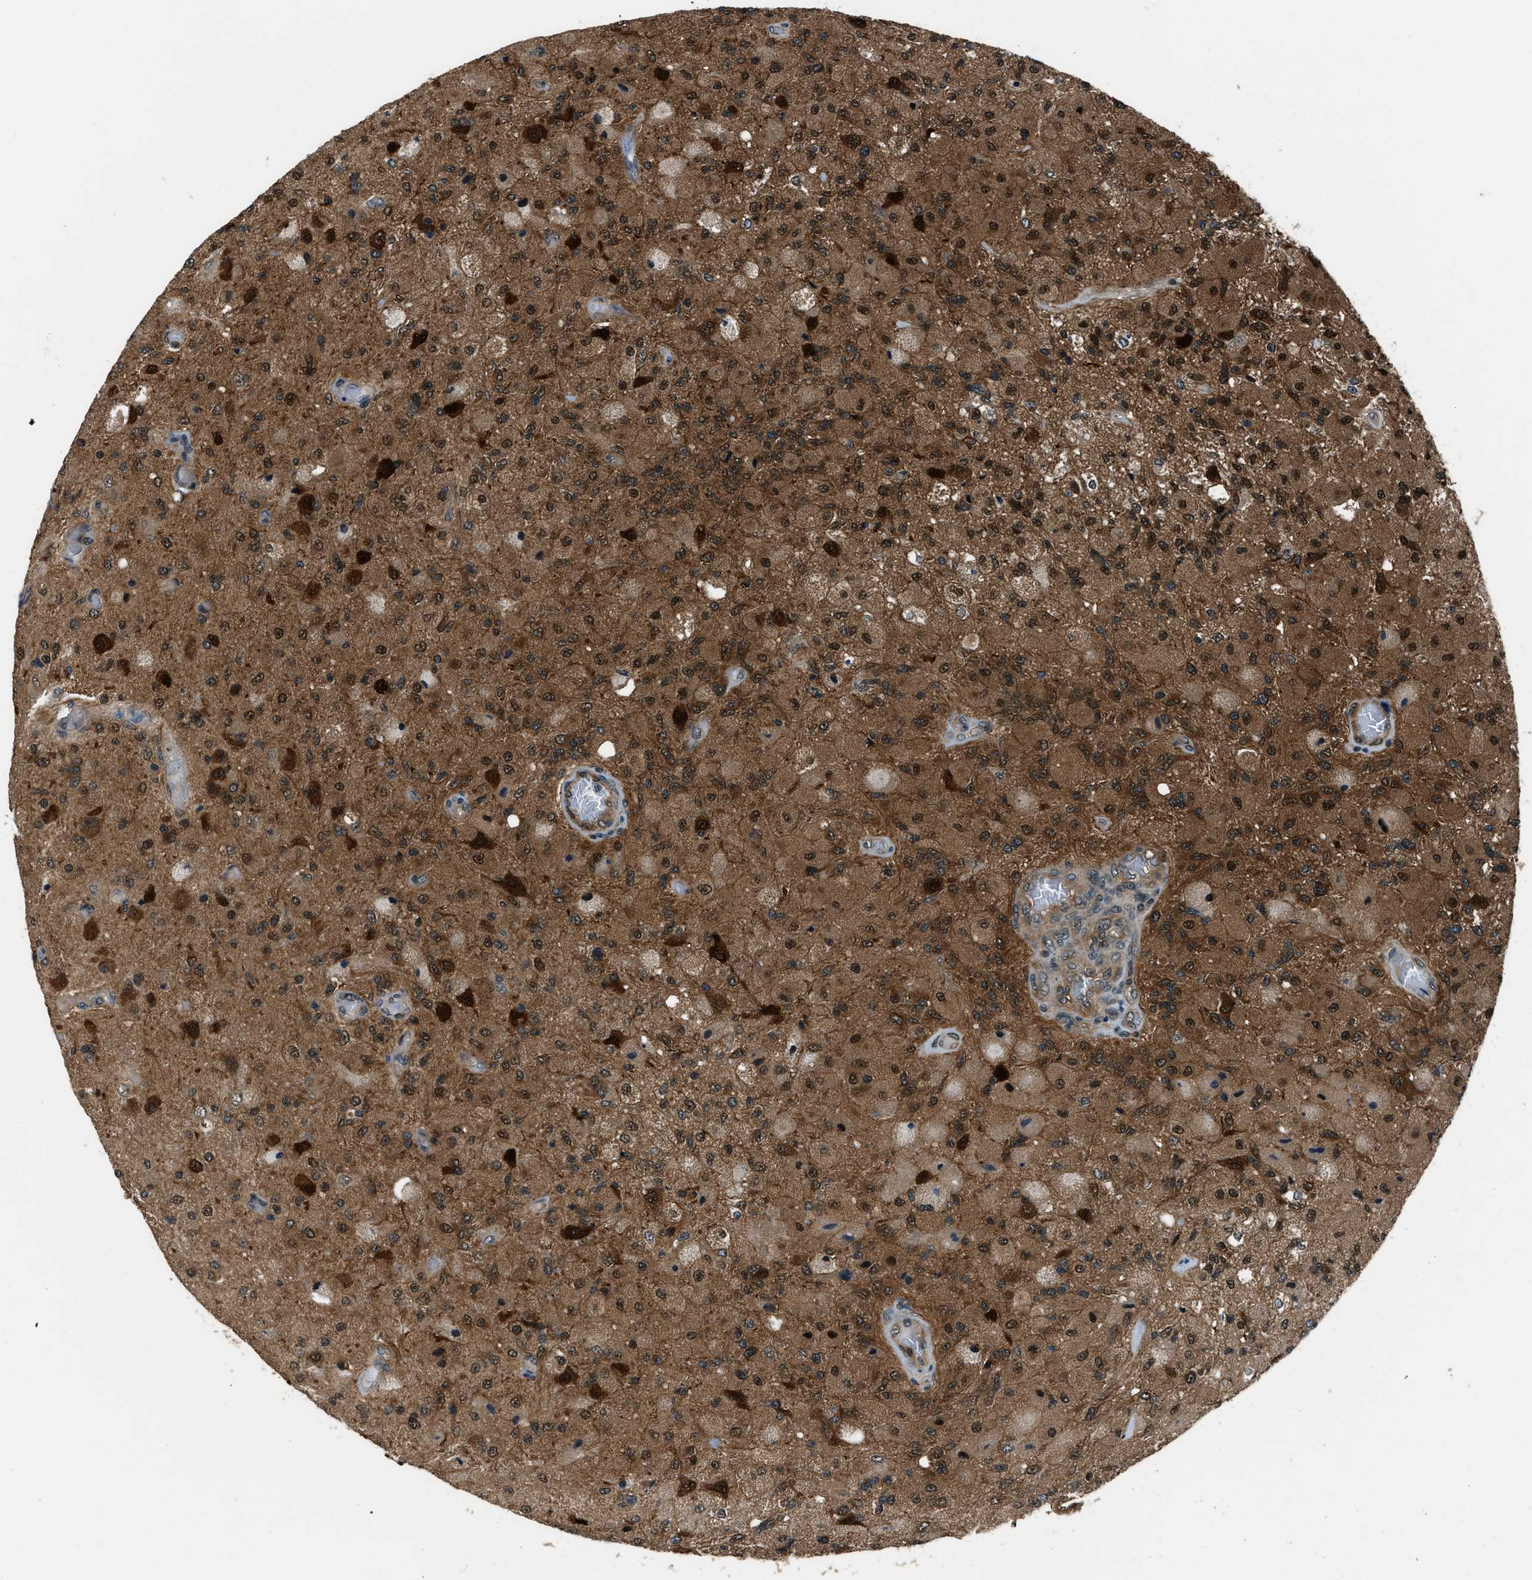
{"staining": {"intensity": "moderate", "quantity": ">75%", "location": "cytoplasmic/membranous,nuclear"}, "tissue": "glioma", "cell_type": "Tumor cells", "image_type": "cancer", "snomed": [{"axis": "morphology", "description": "Normal tissue, NOS"}, {"axis": "morphology", "description": "Glioma, malignant, High grade"}, {"axis": "topography", "description": "Cerebral cortex"}], "caption": "Immunohistochemical staining of human malignant glioma (high-grade) displays medium levels of moderate cytoplasmic/membranous and nuclear protein staining in about >75% of tumor cells. The staining was performed using DAB to visualize the protein expression in brown, while the nuclei were stained in blue with hematoxylin (Magnification: 20x).", "gene": "NUDCD3", "patient": {"sex": "male", "age": 77}}